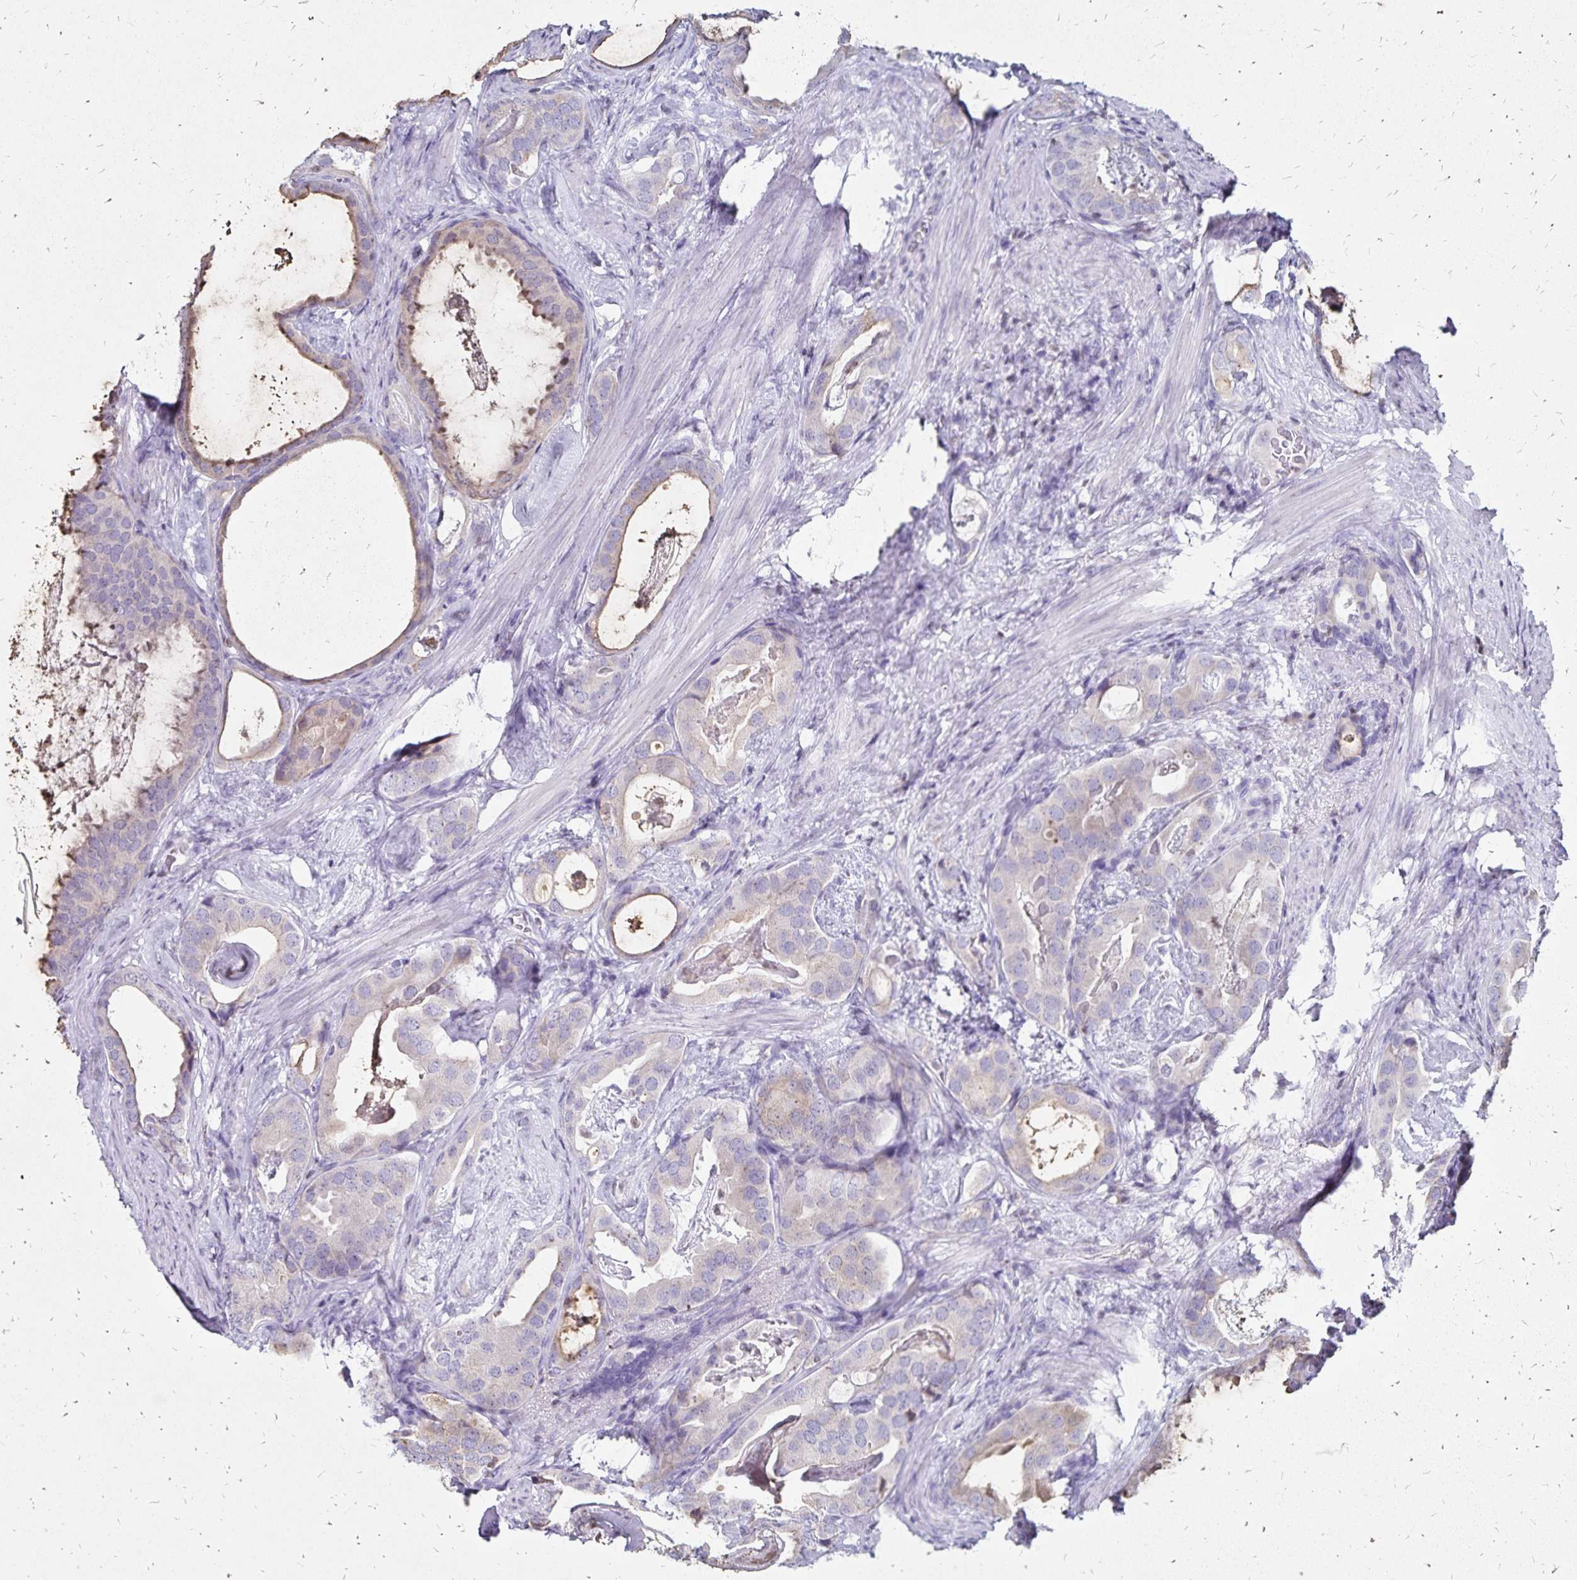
{"staining": {"intensity": "weak", "quantity": "<25%", "location": "cytoplasmic/membranous"}, "tissue": "prostate cancer", "cell_type": "Tumor cells", "image_type": "cancer", "snomed": [{"axis": "morphology", "description": "Adenocarcinoma, Low grade"}, {"axis": "topography", "description": "Prostate and seminal vesicle, NOS"}], "caption": "Immunohistochemistry micrograph of neoplastic tissue: prostate cancer stained with DAB demonstrates no significant protein staining in tumor cells. (DAB IHC visualized using brightfield microscopy, high magnification).", "gene": "IKZF1", "patient": {"sex": "male", "age": 71}}